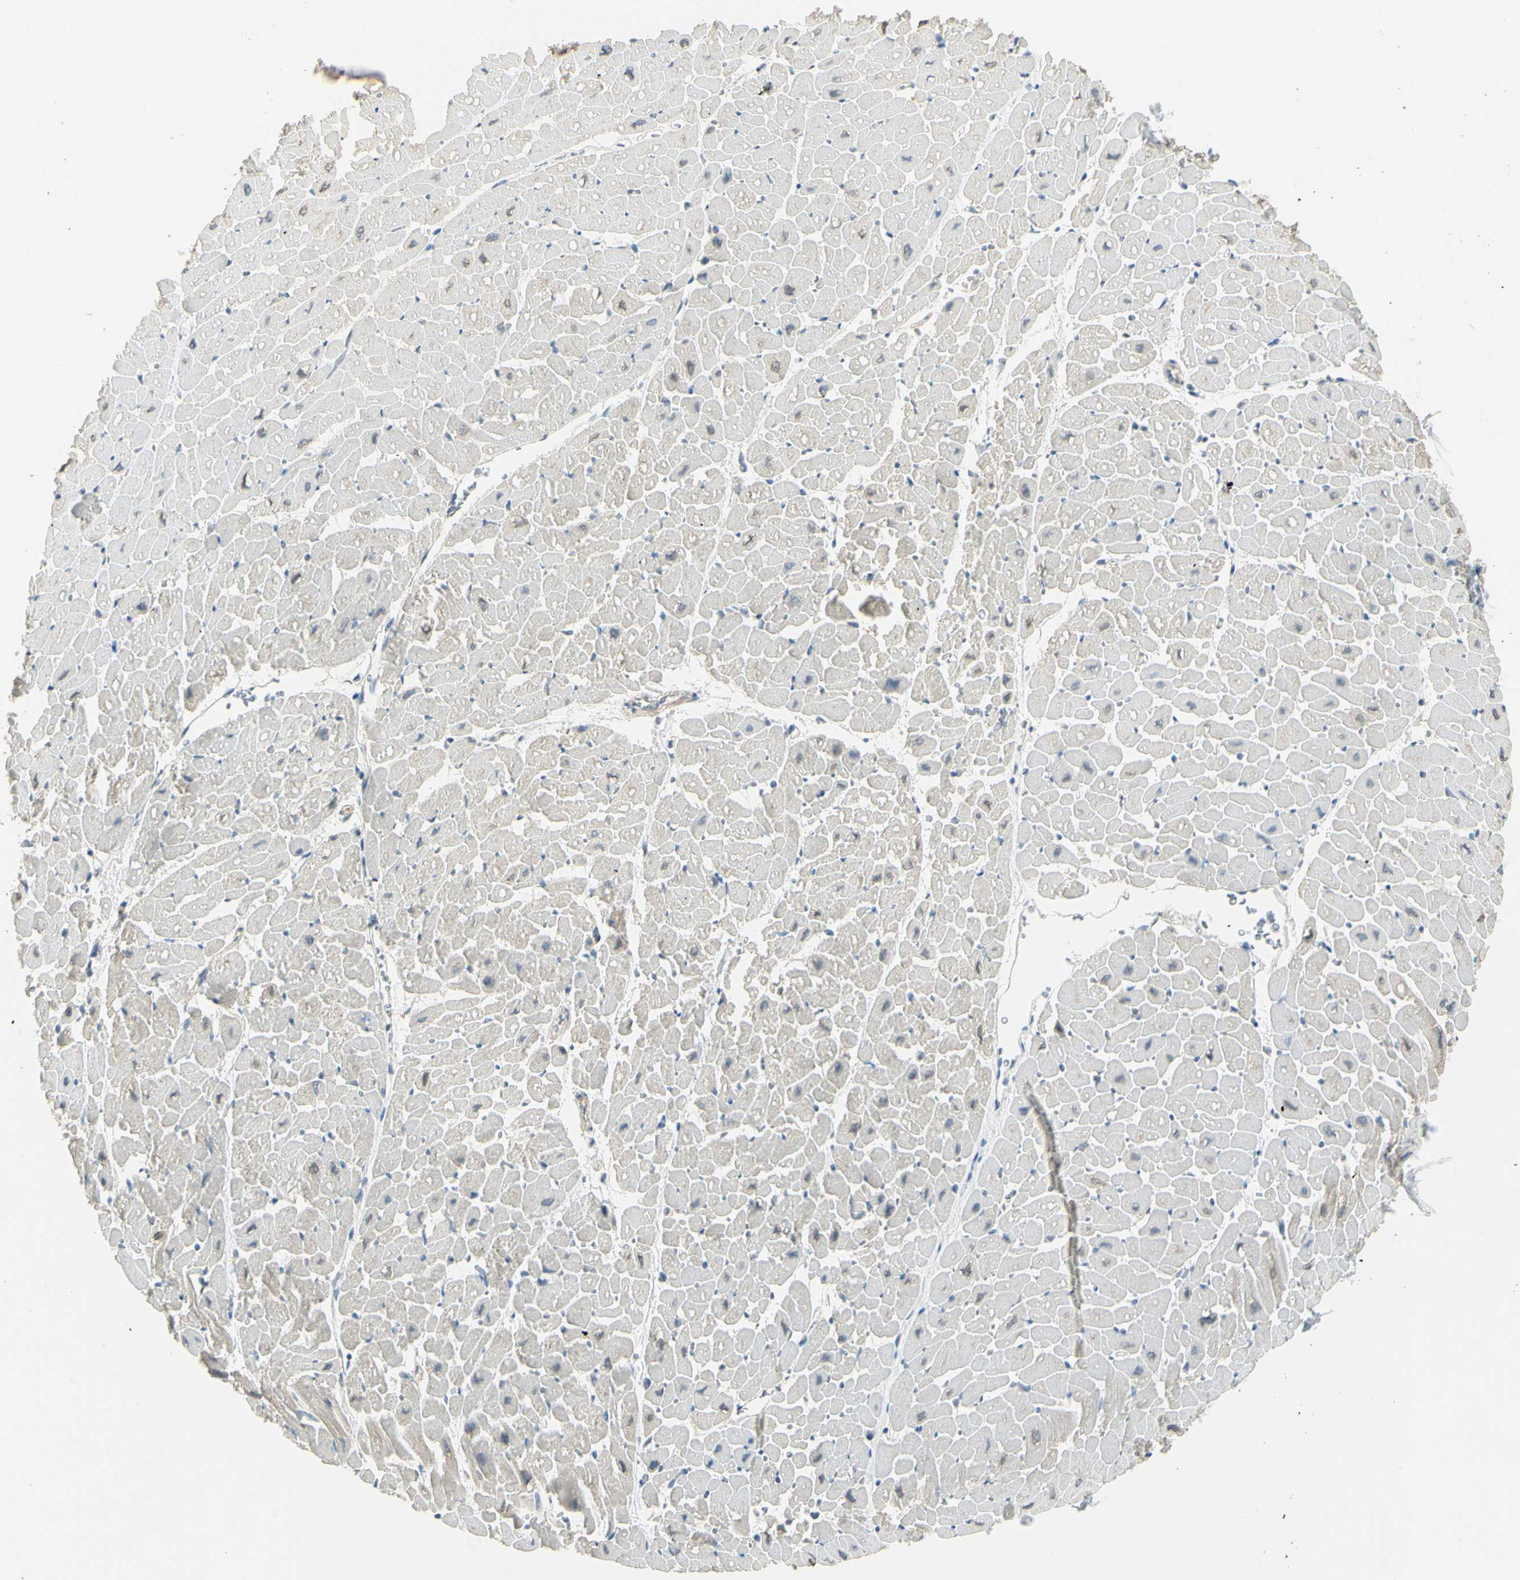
{"staining": {"intensity": "negative", "quantity": "none", "location": "none"}, "tissue": "heart muscle", "cell_type": "Cardiomyocytes", "image_type": "normal", "snomed": [{"axis": "morphology", "description": "Normal tissue, NOS"}, {"axis": "topography", "description": "Heart"}], "caption": "There is no significant expression in cardiomyocytes of heart muscle. (Stains: DAB immunohistochemistry (IHC) with hematoxylin counter stain, Microscopy: brightfield microscopy at high magnification).", "gene": "LAMA3", "patient": {"sex": "male", "age": 45}}